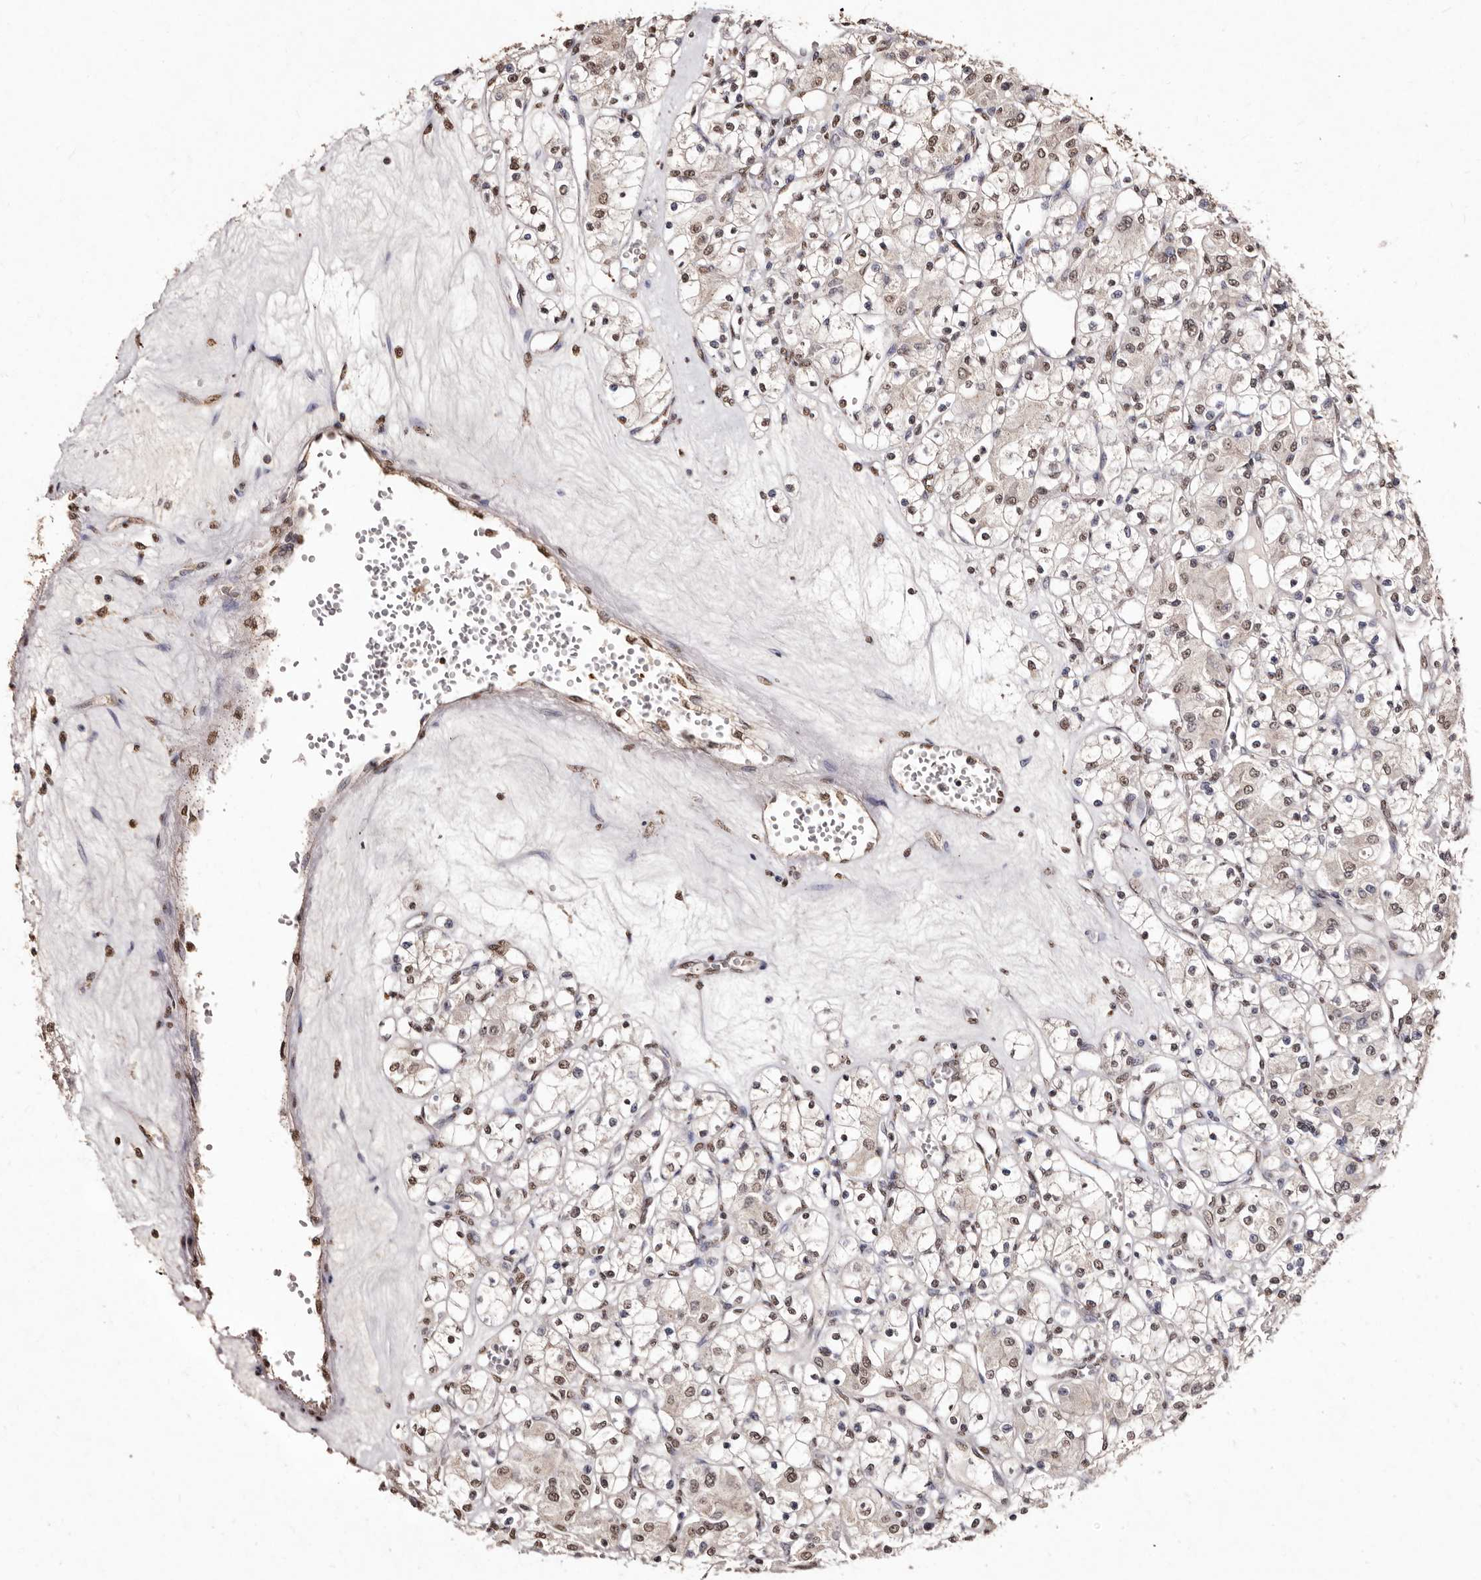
{"staining": {"intensity": "moderate", "quantity": ">75%", "location": "nuclear"}, "tissue": "renal cancer", "cell_type": "Tumor cells", "image_type": "cancer", "snomed": [{"axis": "morphology", "description": "Adenocarcinoma, NOS"}, {"axis": "topography", "description": "Kidney"}], "caption": "There is medium levels of moderate nuclear positivity in tumor cells of renal adenocarcinoma, as demonstrated by immunohistochemical staining (brown color).", "gene": "ERBB4", "patient": {"sex": "female", "age": 59}}